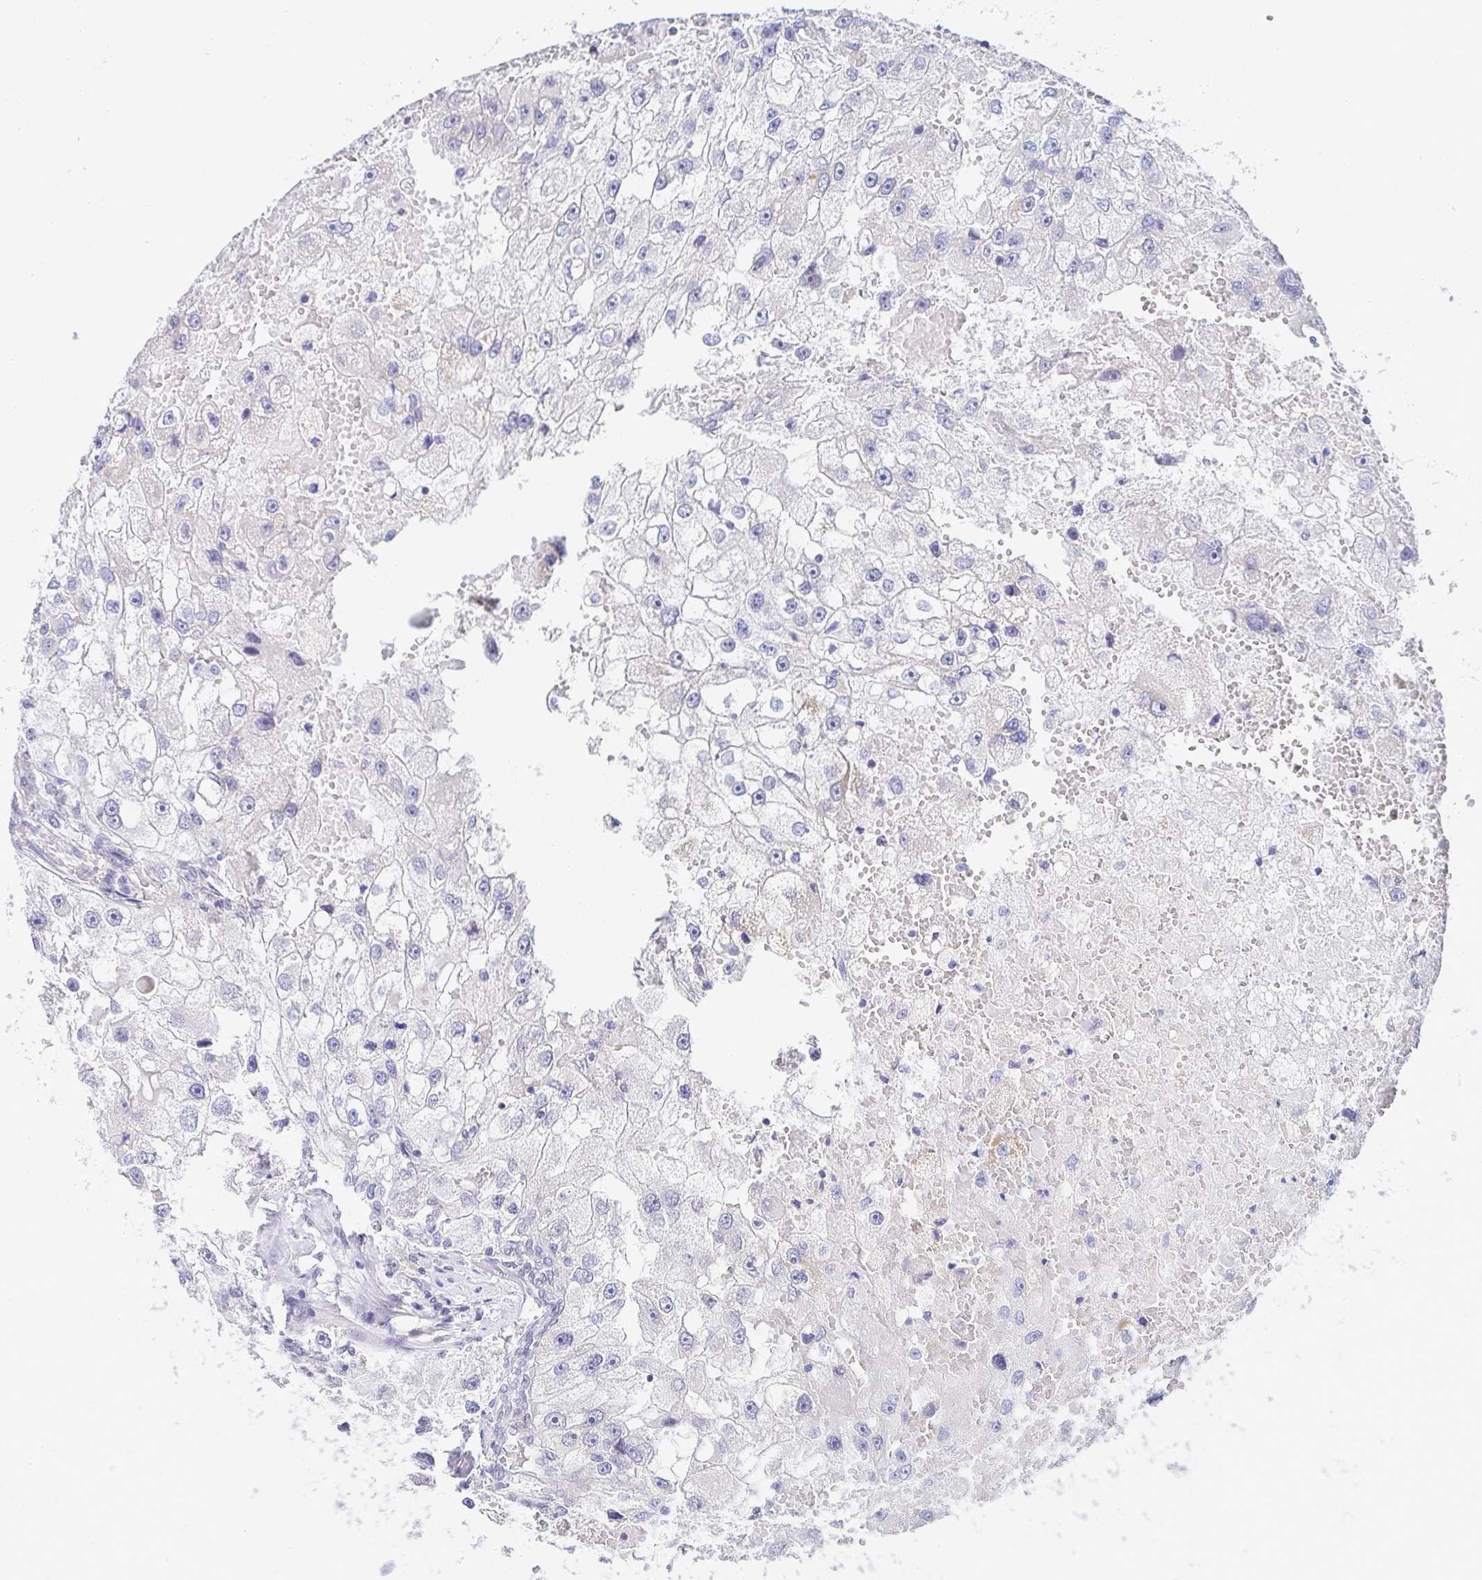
{"staining": {"intensity": "negative", "quantity": "none", "location": "none"}, "tissue": "renal cancer", "cell_type": "Tumor cells", "image_type": "cancer", "snomed": [{"axis": "morphology", "description": "Adenocarcinoma, NOS"}, {"axis": "topography", "description": "Kidney"}], "caption": "There is no significant expression in tumor cells of renal cancer (adenocarcinoma). (DAB (3,3'-diaminobenzidine) IHC with hematoxylin counter stain).", "gene": "AKAP14", "patient": {"sex": "male", "age": 63}}